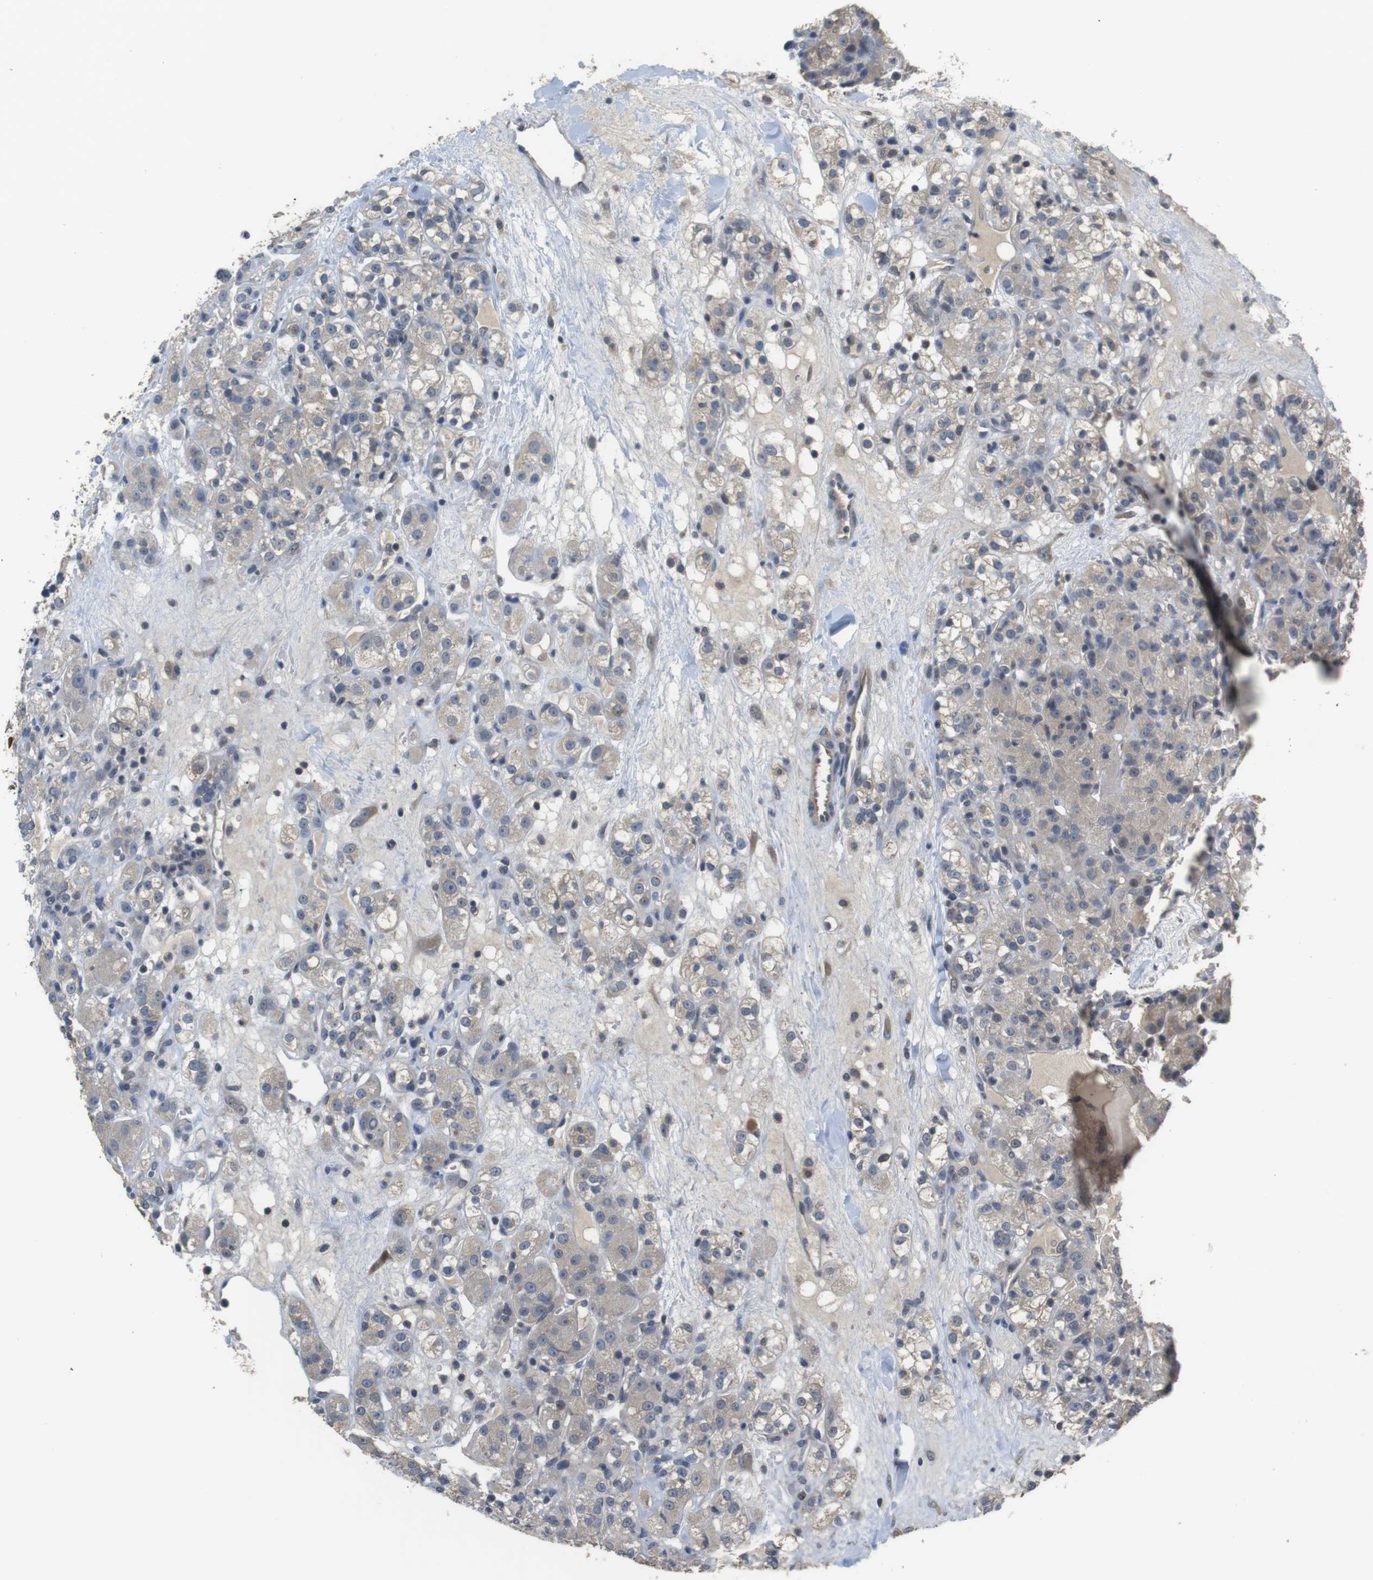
{"staining": {"intensity": "negative", "quantity": "none", "location": "none"}, "tissue": "renal cancer", "cell_type": "Tumor cells", "image_type": "cancer", "snomed": [{"axis": "morphology", "description": "Normal tissue, NOS"}, {"axis": "morphology", "description": "Adenocarcinoma, NOS"}, {"axis": "topography", "description": "Kidney"}], "caption": "A micrograph of adenocarcinoma (renal) stained for a protein demonstrates no brown staining in tumor cells.", "gene": "ADGRL3", "patient": {"sex": "male", "age": 61}}